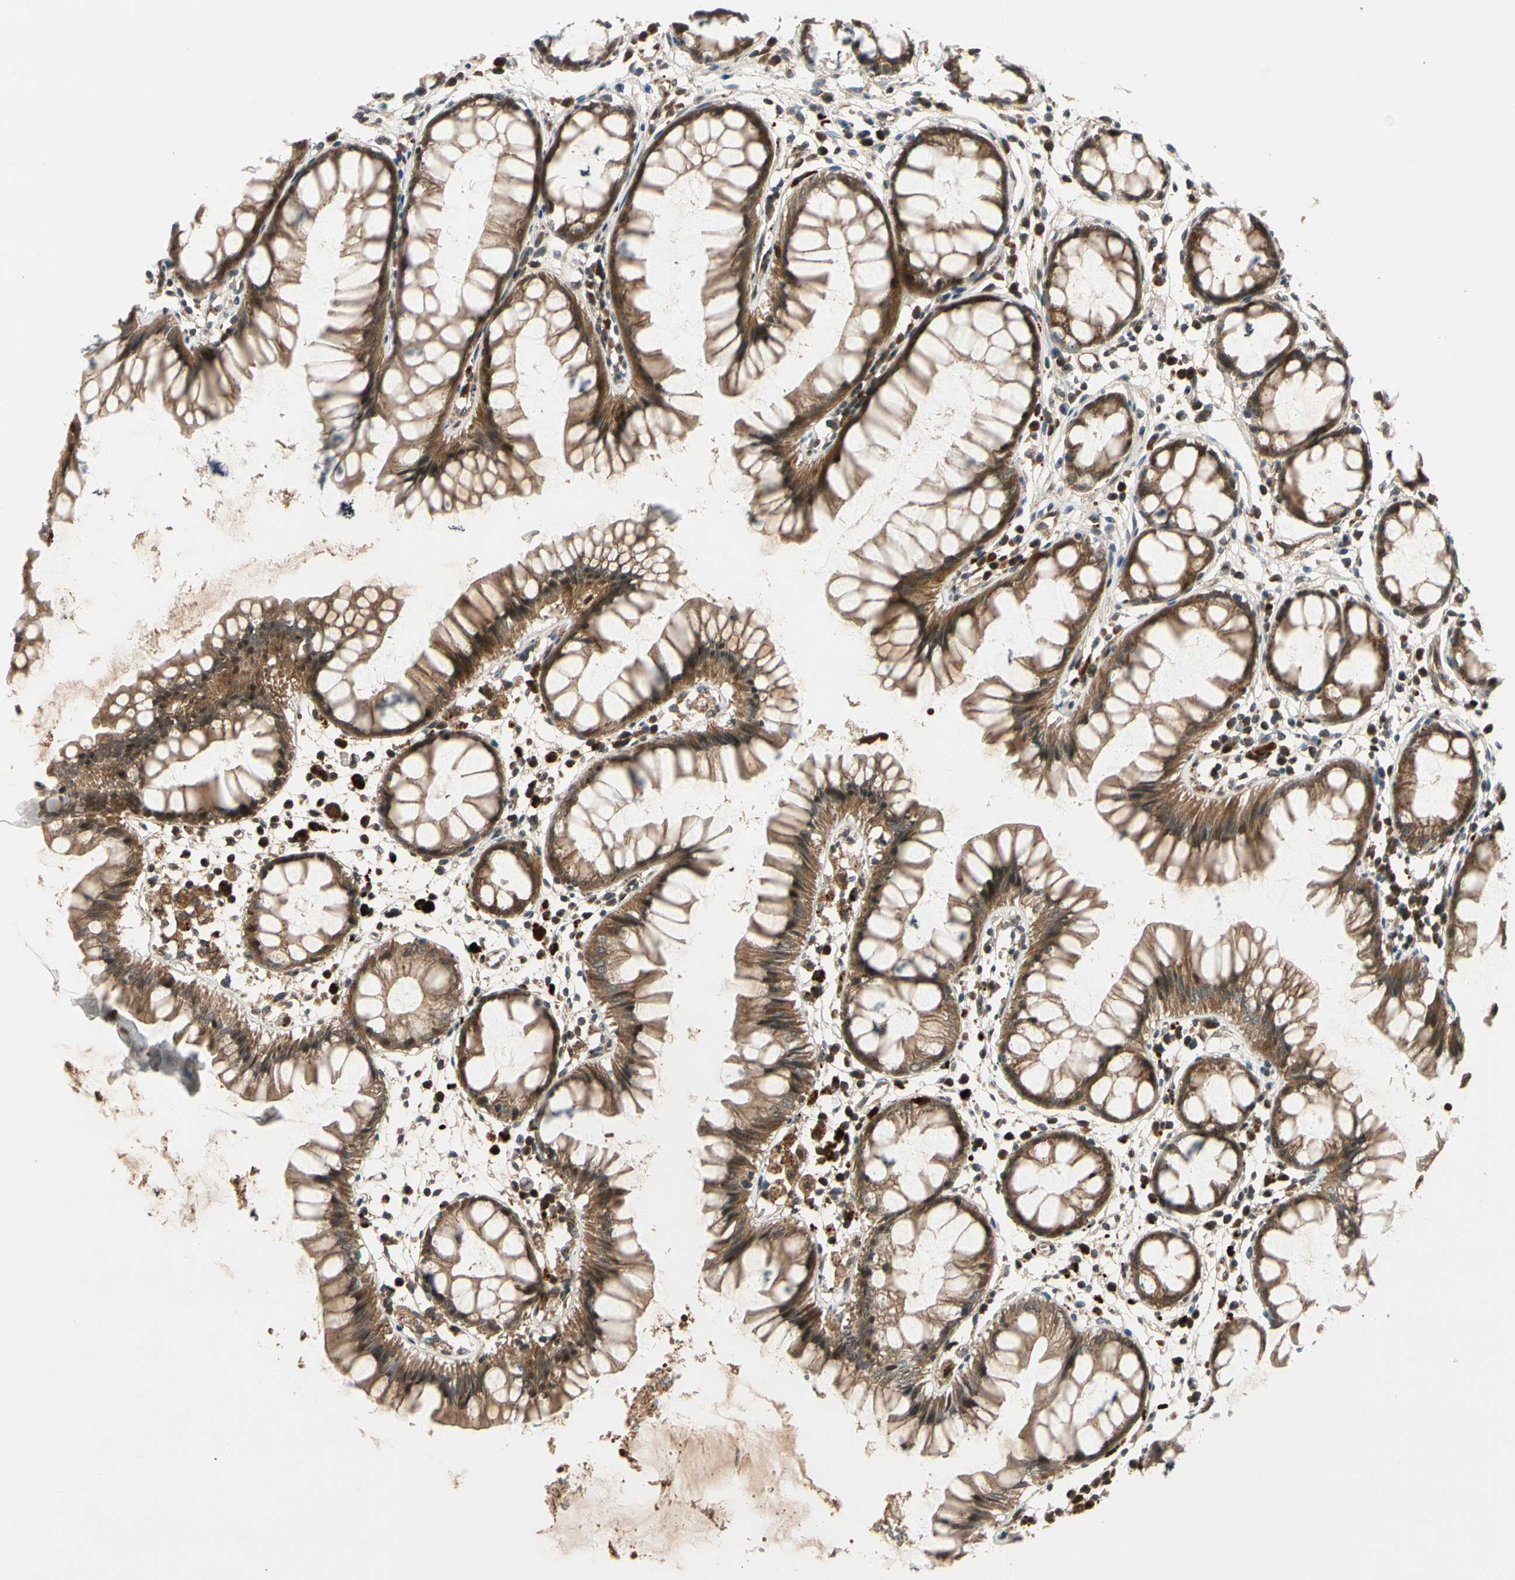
{"staining": {"intensity": "strong", "quantity": ">75%", "location": "cytoplasmic/membranous"}, "tissue": "rectum", "cell_type": "Glandular cells", "image_type": "normal", "snomed": [{"axis": "morphology", "description": "Normal tissue, NOS"}, {"axis": "morphology", "description": "Adenocarcinoma, NOS"}, {"axis": "topography", "description": "Rectum"}], "caption": "Strong cytoplasmic/membranous staining for a protein is seen in approximately >75% of glandular cells of unremarkable rectum using IHC.", "gene": "ACVR1C", "patient": {"sex": "female", "age": 65}}